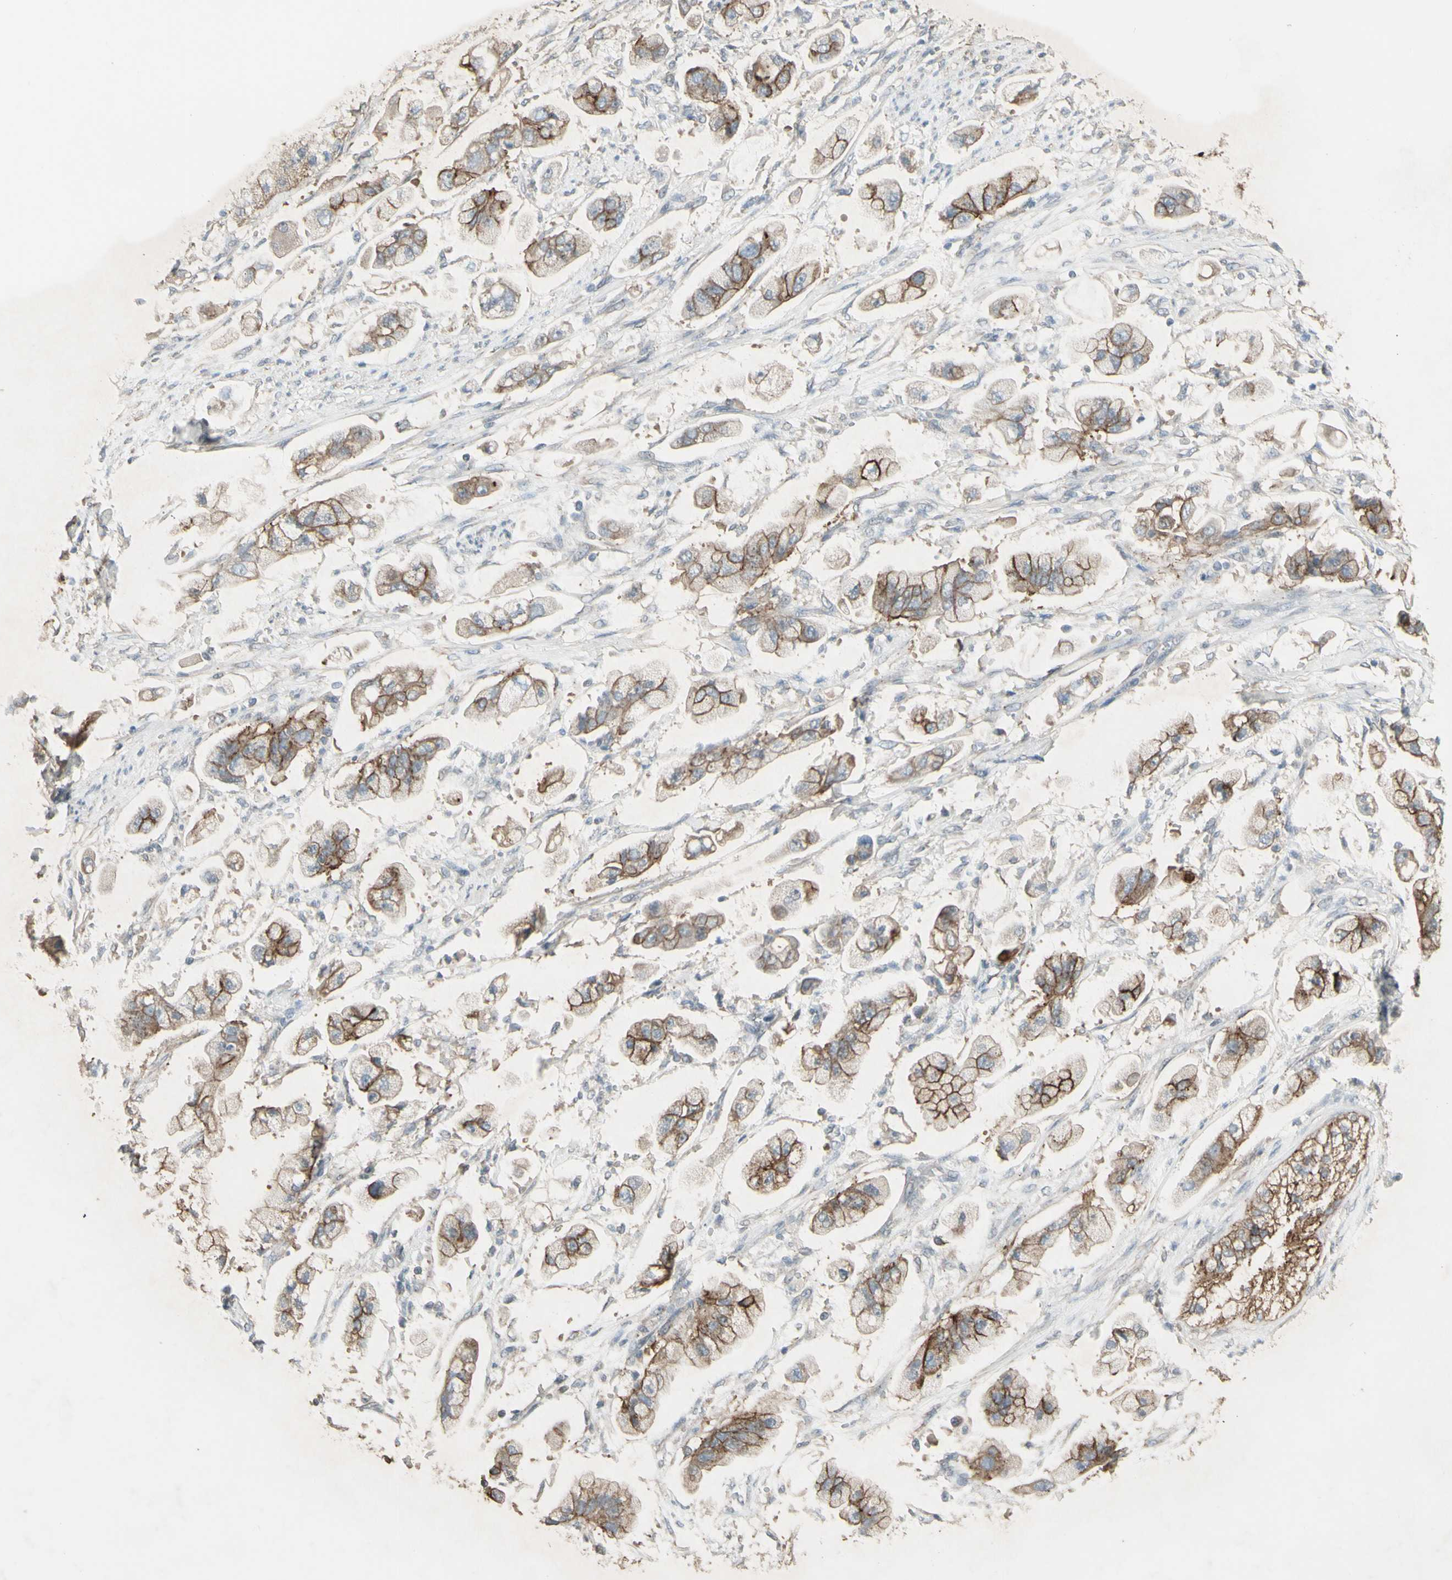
{"staining": {"intensity": "moderate", "quantity": ">75%", "location": "cytoplasmic/membranous"}, "tissue": "stomach cancer", "cell_type": "Tumor cells", "image_type": "cancer", "snomed": [{"axis": "morphology", "description": "Adenocarcinoma, NOS"}, {"axis": "topography", "description": "Stomach"}], "caption": "Immunohistochemistry (IHC) of human adenocarcinoma (stomach) shows medium levels of moderate cytoplasmic/membranous positivity in about >75% of tumor cells.", "gene": "FXYD3", "patient": {"sex": "male", "age": 62}}